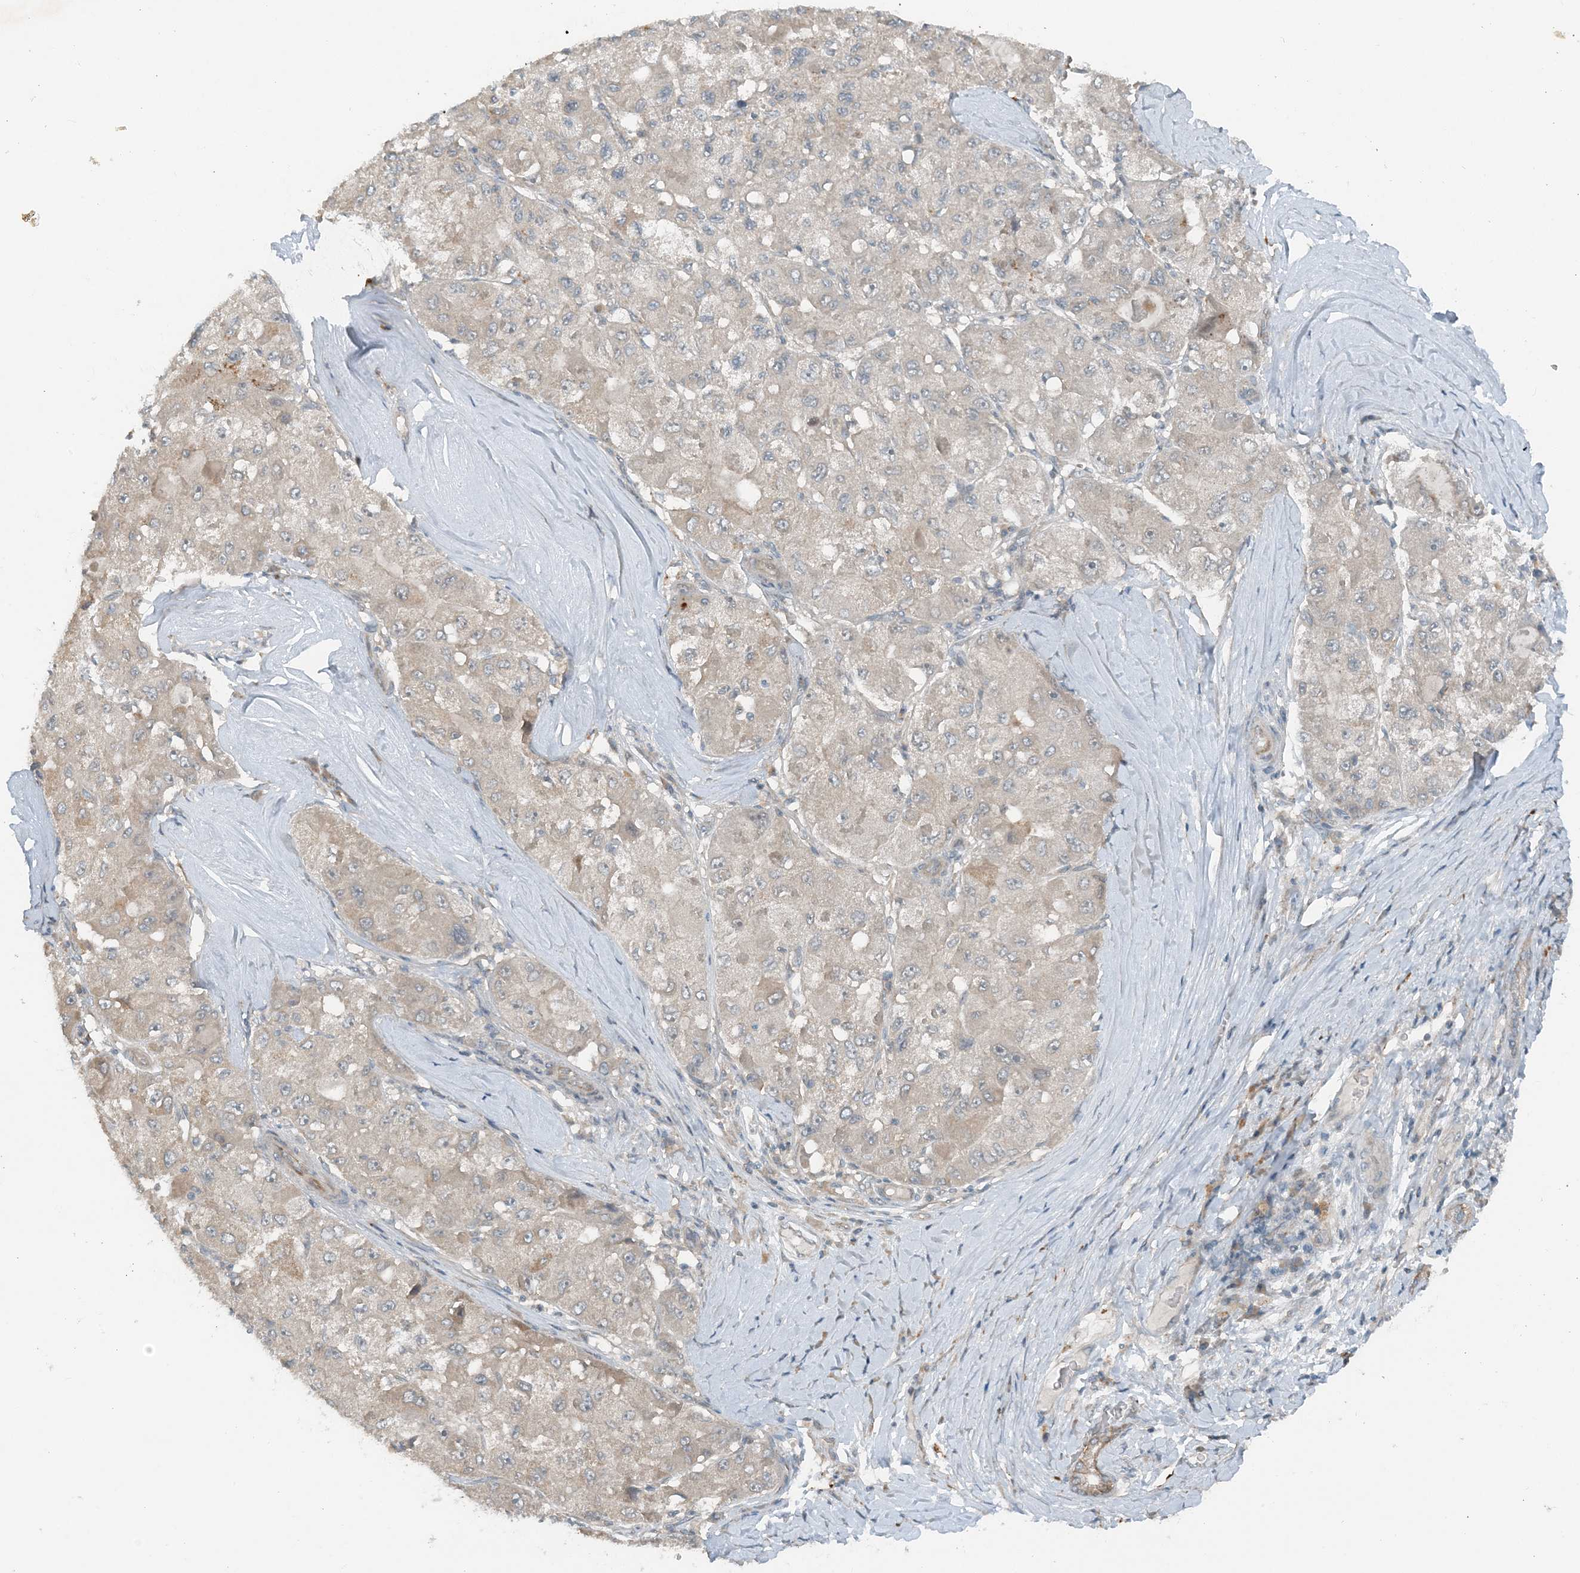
{"staining": {"intensity": "weak", "quantity": "<25%", "location": "cytoplasmic/membranous"}, "tissue": "liver cancer", "cell_type": "Tumor cells", "image_type": "cancer", "snomed": [{"axis": "morphology", "description": "Carcinoma, Hepatocellular, NOS"}, {"axis": "topography", "description": "Liver"}], "caption": "This is an IHC micrograph of human liver cancer. There is no positivity in tumor cells.", "gene": "MITD1", "patient": {"sex": "male", "age": 80}}